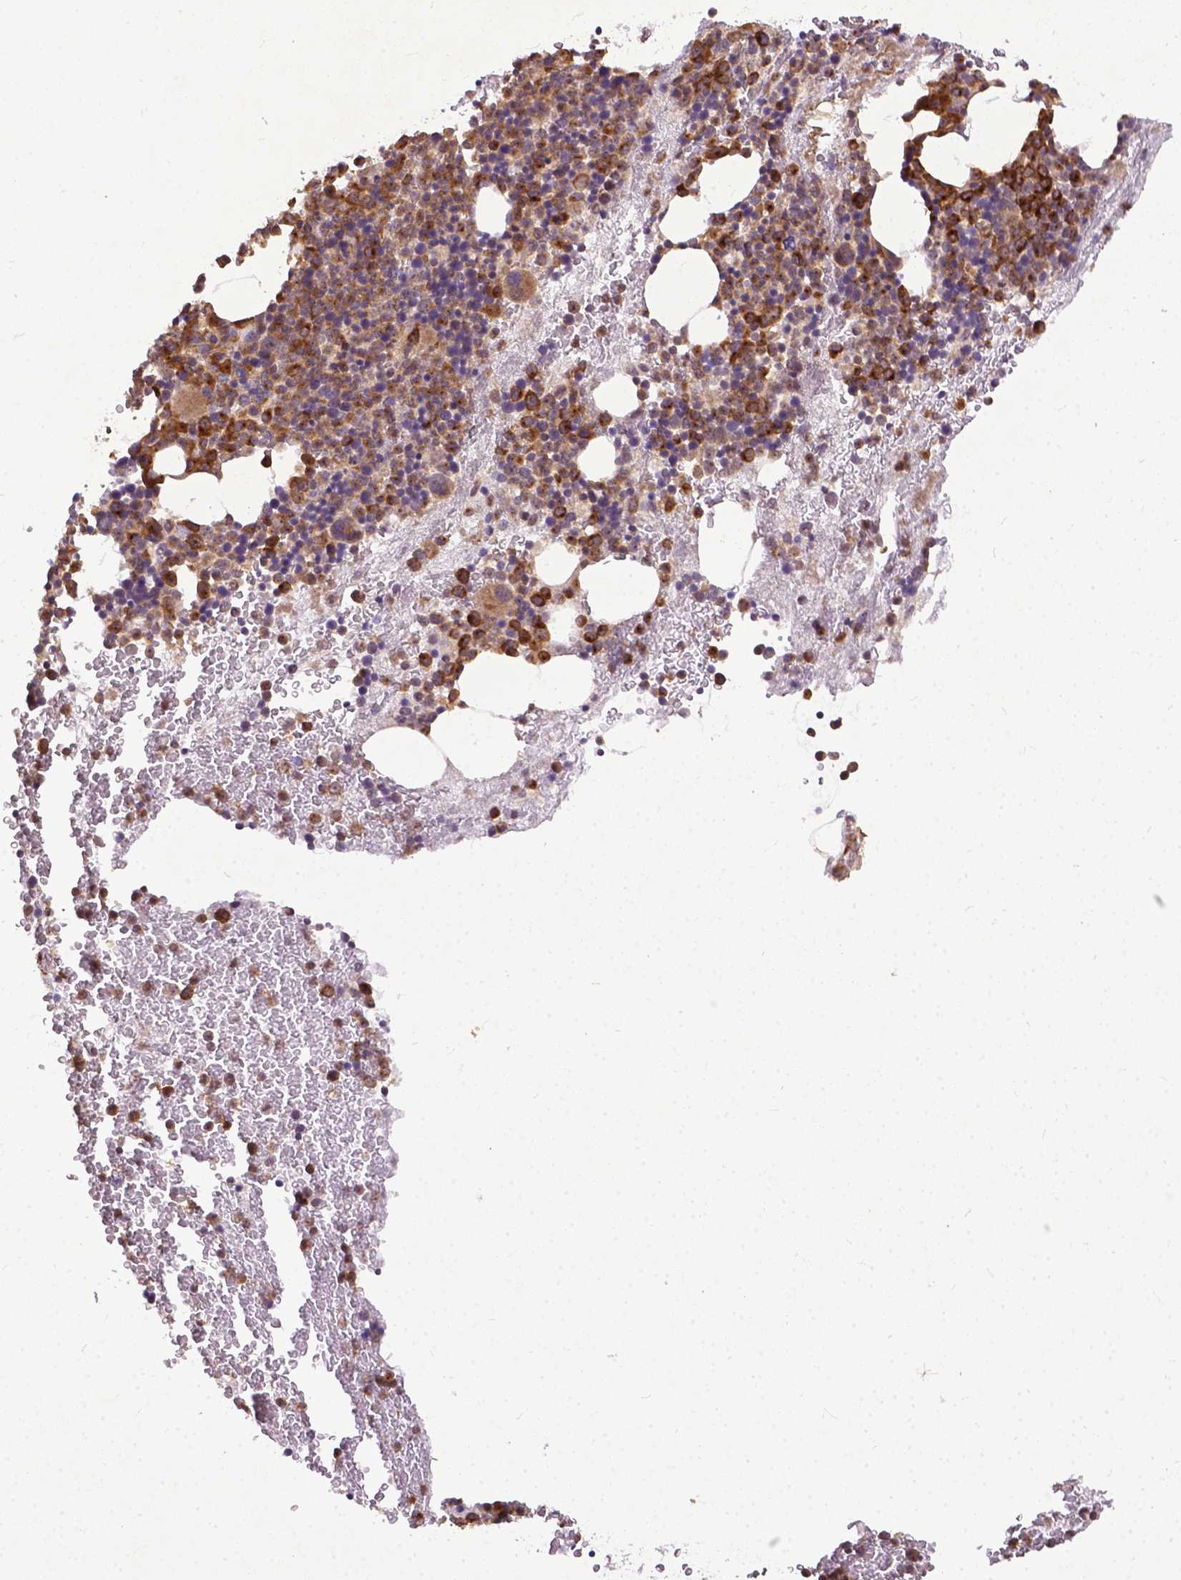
{"staining": {"intensity": "strong", "quantity": "25%-75%", "location": "cytoplasmic/membranous"}, "tissue": "bone marrow", "cell_type": "Hematopoietic cells", "image_type": "normal", "snomed": [{"axis": "morphology", "description": "Normal tissue, NOS"}, {"axis": "topography", "description": "Bone marrow"}], "caption": "Immunohistochemistry (IHC) micrograph of unremarkable bone marrow stained for a protein (brown), which displays high levels of strong cytoplasmic/membranous staining in approximately 25%-75% of hematopoietic cells.", "gene": "PARP3", "patient": {"sex": "male", "age": 44}}